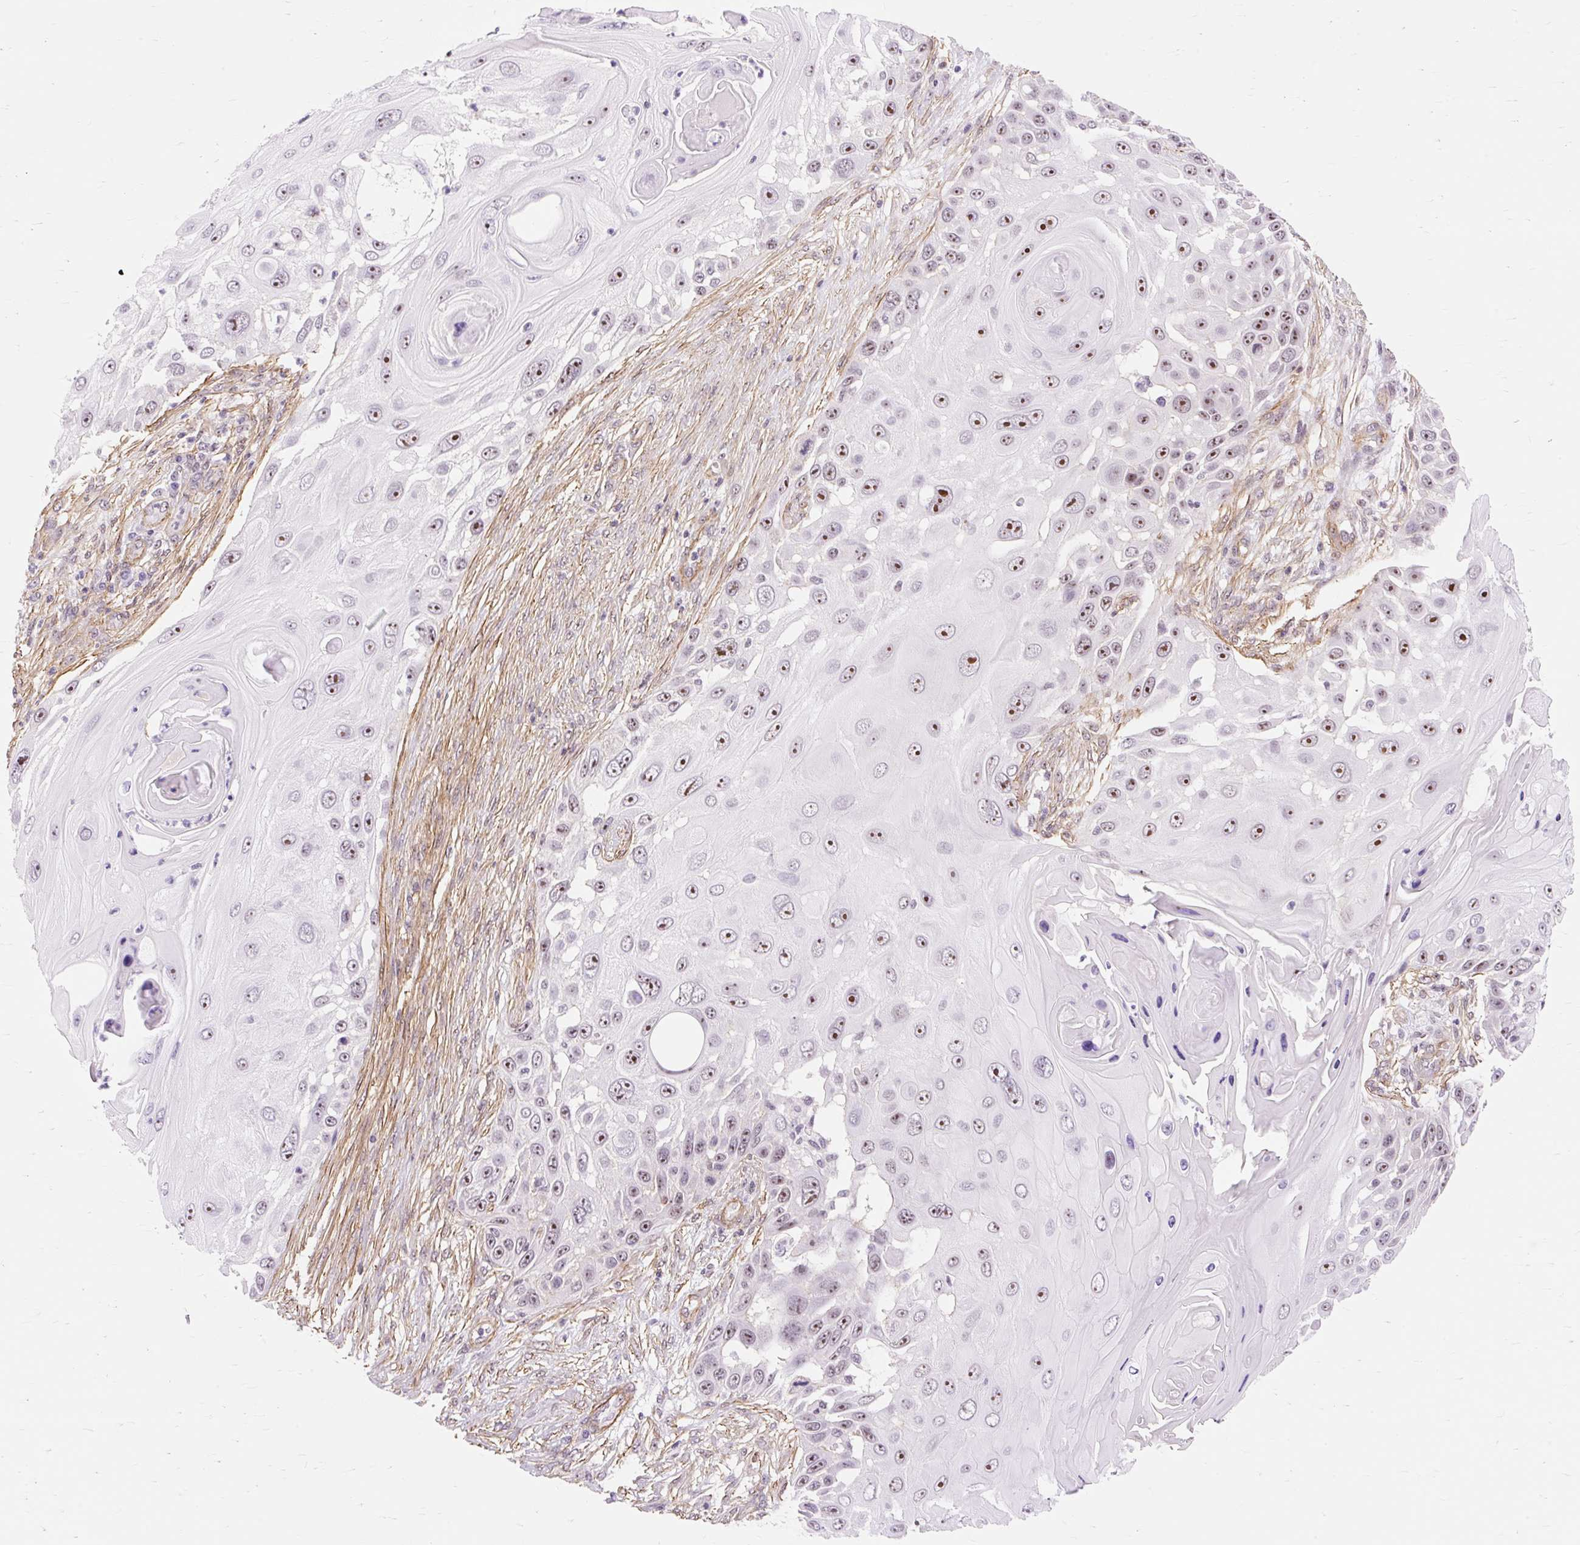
{"staining": {"intensity": "strong", "quantity": "25%-75%", "location": "nuclear"}, "tissue": "skin cancer", "cell_type": "Tumor cells", "image_type": "cancer", "snomed": [{"axis": "morphology", "description": "Squamous cell carcinoma, NOS"}, {"axis": "topography", "description": "Skin"}], "caption": "Protein analysis of skin cancer (squamous cell carcinoma) tissue reveals strong nuclear staining in about 25%-75% of tumor cells.", "gene": "OBP2A", "patient": {"sex": "female", "age": 44}}